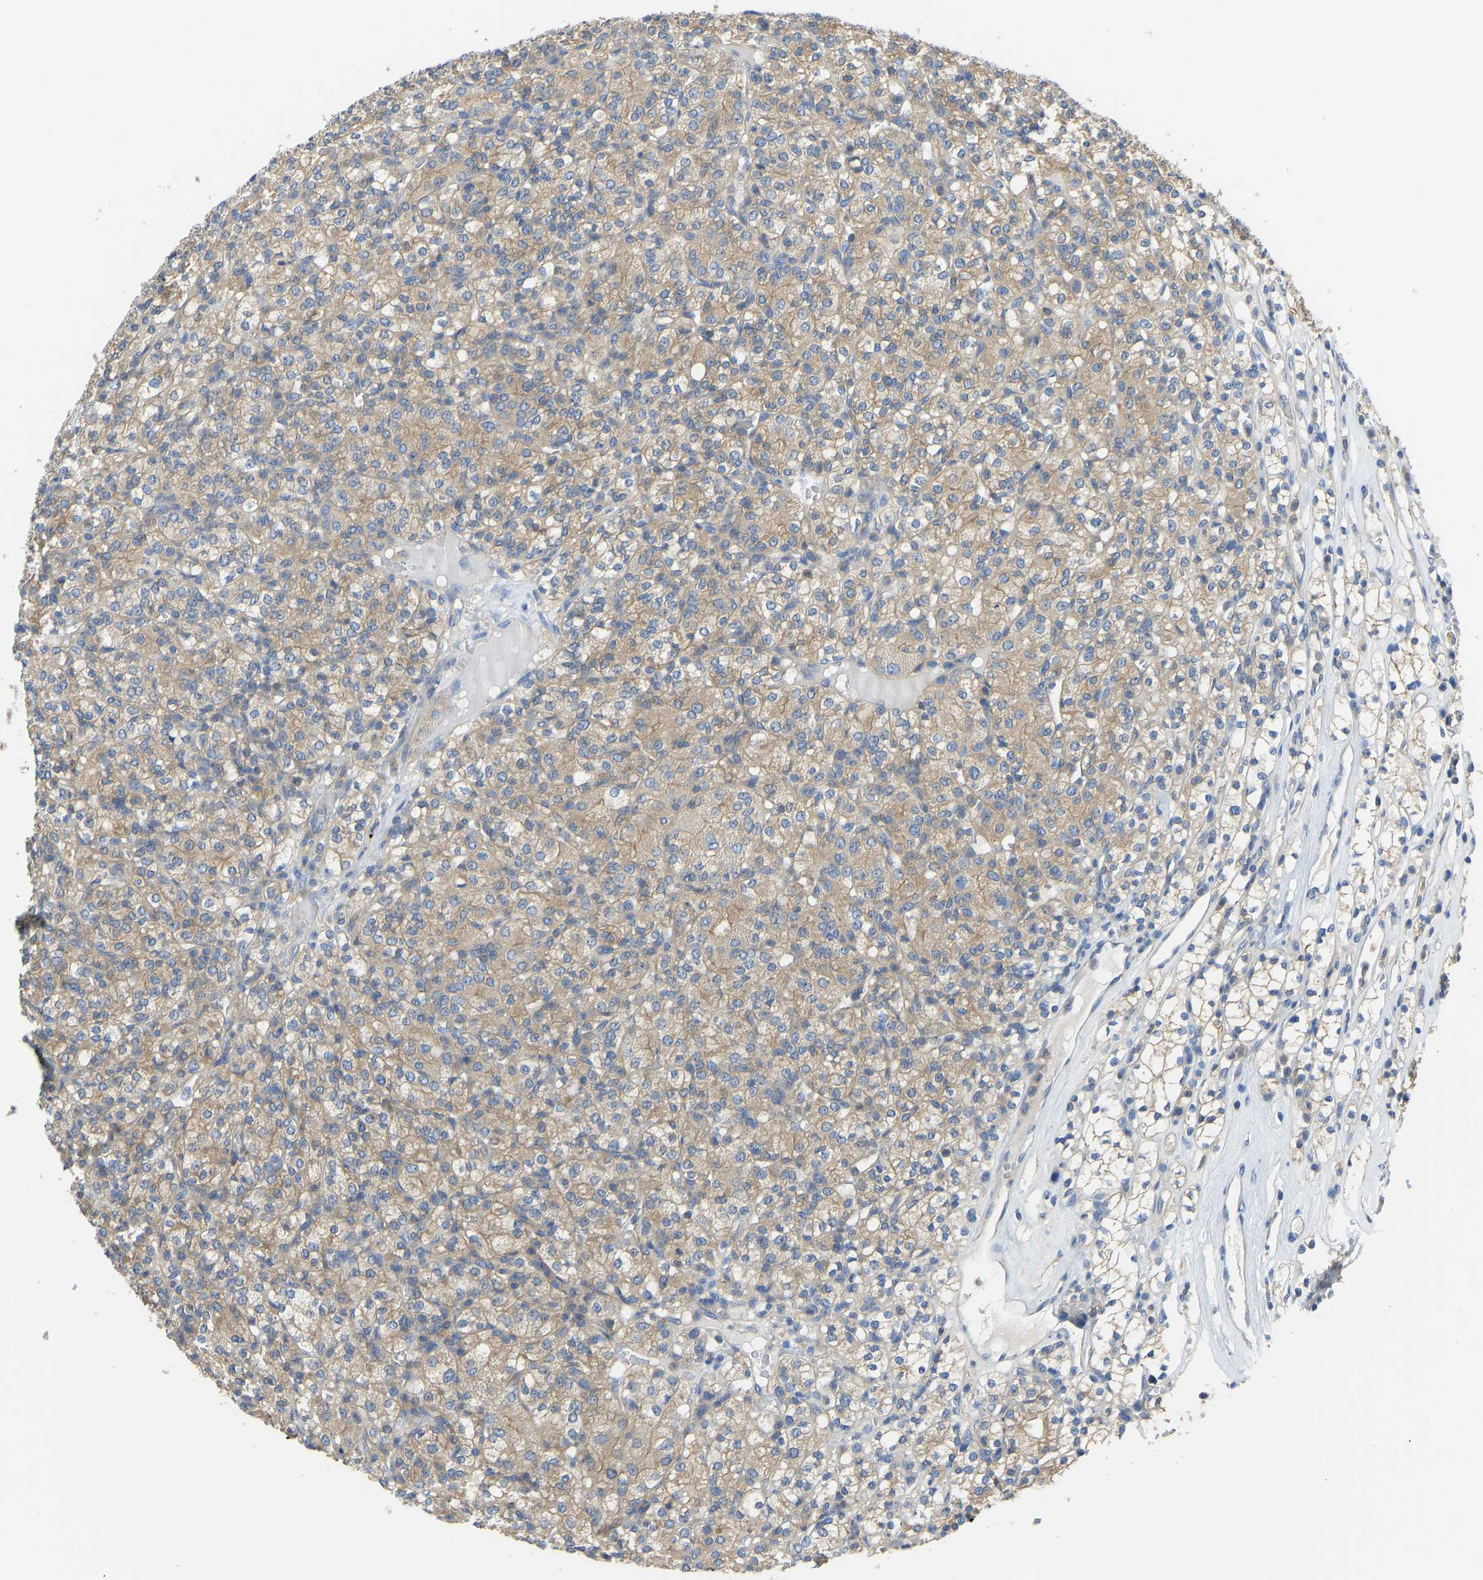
{"staining": {"intensity": "weak", "quantity": ">75%", "location": "cytoplasmic/membranous"}, "tissue": "renal cancer", "cell_type": "Tumor cells", "image_type": "cancer", "snomed": [{"axis": "morphology", "description": "Adenocarcinoma, NOS"}, {"axis": "topography", "description": "Kidney"}], "caption": "Immunohistochemistry of human renal cancer (adenocarcinoma) shows low levels of weak cytoplasmic/membranous staining in approximately >75% of tumor cells.", "gene": "PPP3CA", "patient": {"sex": "male", "age": 77}}